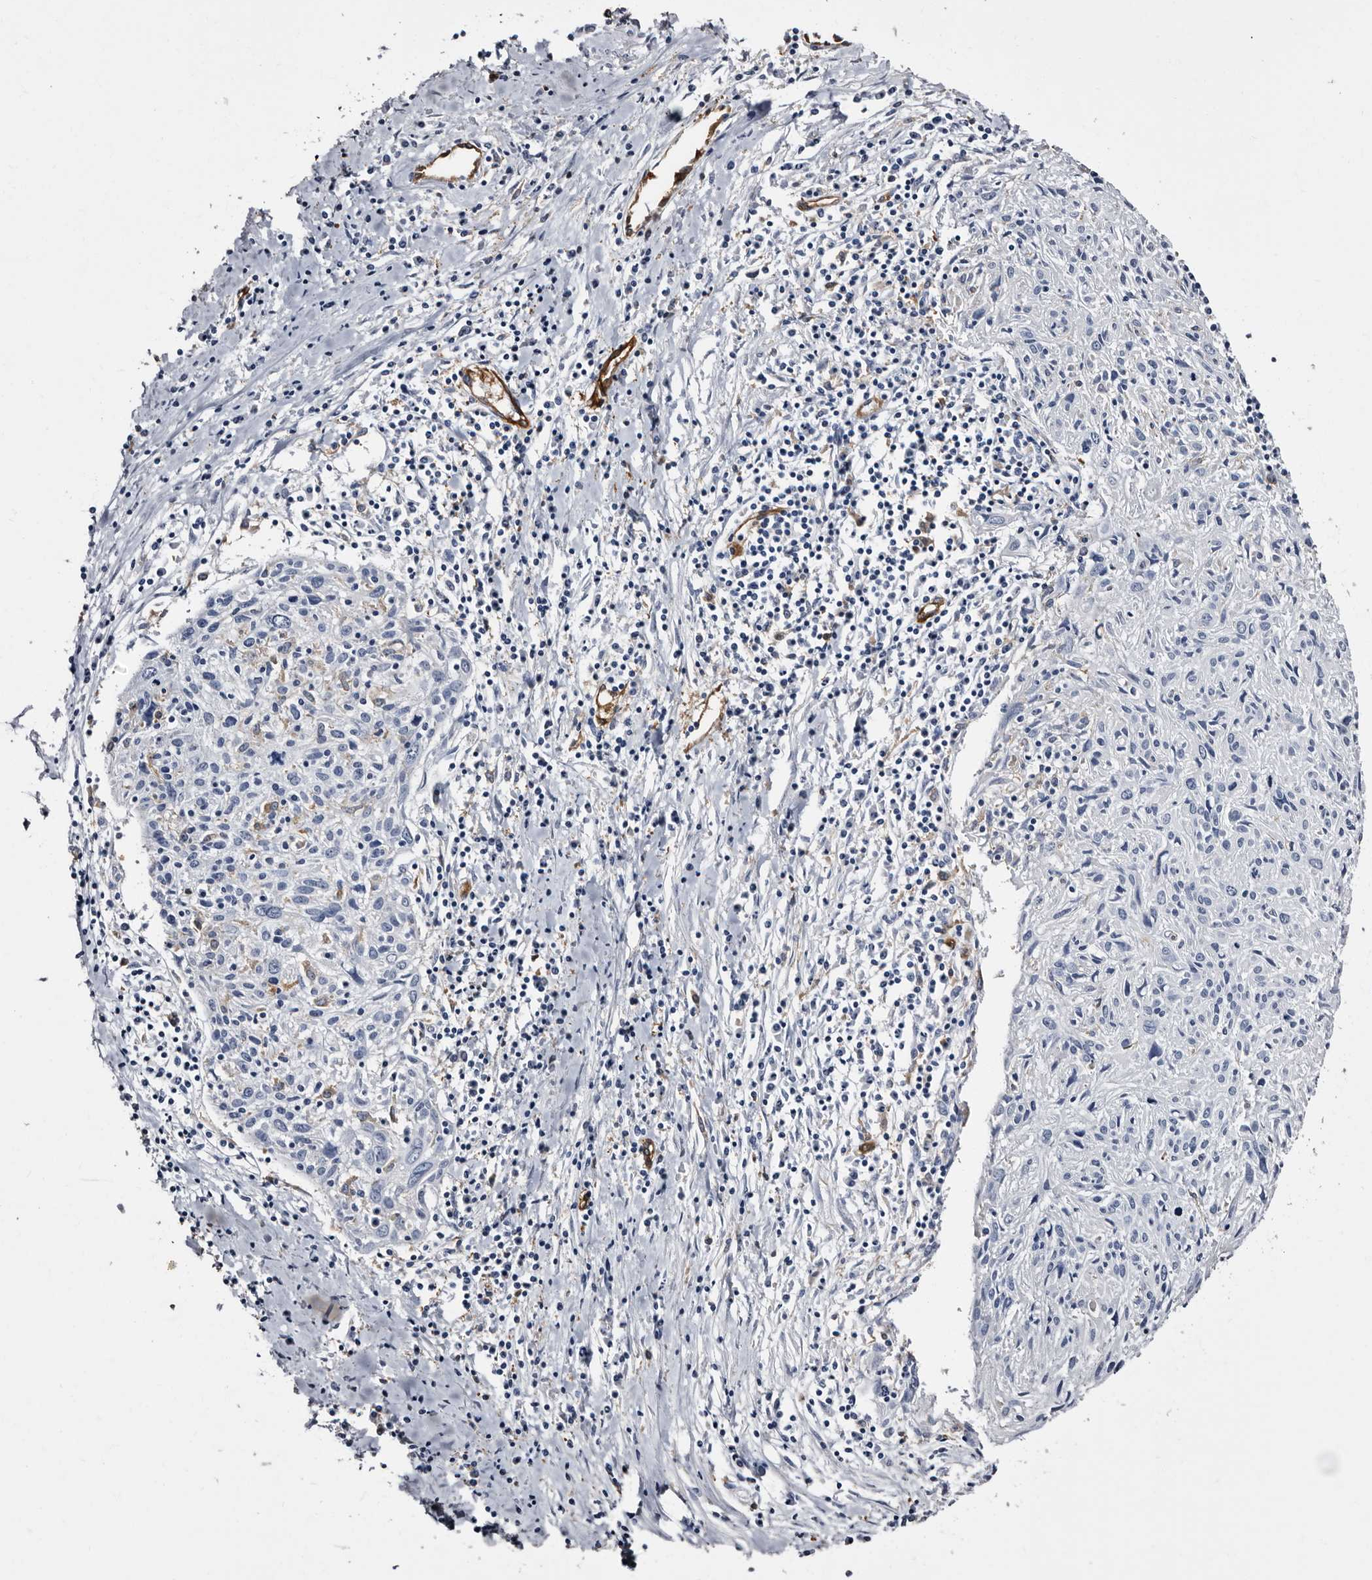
{"staining": {"intensity": "negative", "quantity": "none", "location": "none"}, "tissue": "cervical cancer", "cell_type": "Tumor cells", "image_type": "cancer", "snomed": [{"axis": "morphology", "description": "Squamous cell carcinoma, NOS"}, {"axis": "topography", "description": "Cervix"}], "caption": "Human cervical cancer (squamous cell carcinoma) stained for a protein using IHC displays no expression in tumor cells.", "gene": "EPB41L3", "patient": {"sex": "female", "age": 51}}